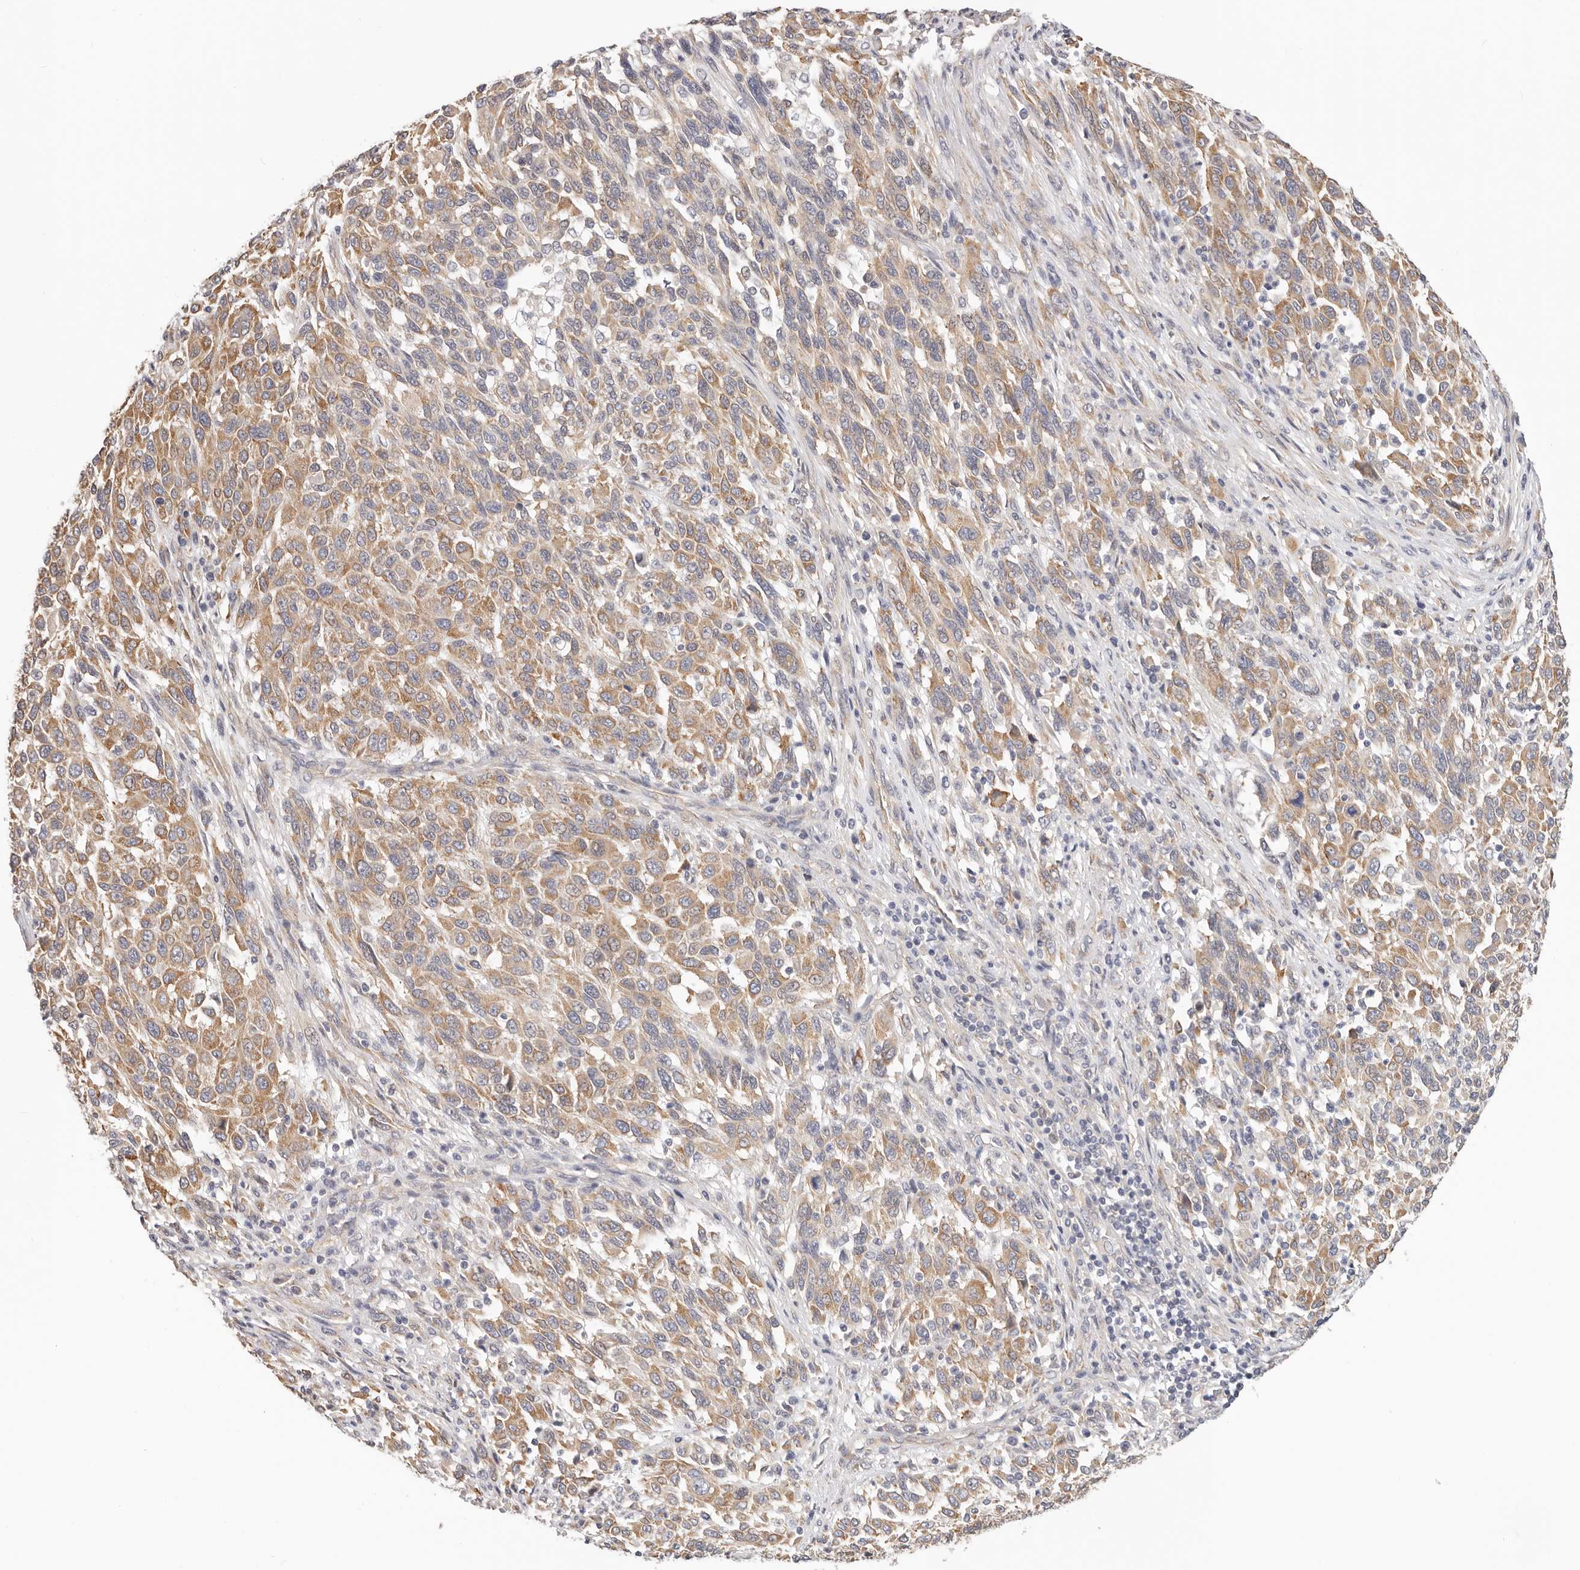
{"staining": {"intensity": "moderate", "quantity": ">75%", "location": "cytoplasmic/membranous"}, "tissue": "melanoma", "cell_type": "Tumor cells", "image_type": "cancer", "snomed": [{"axis": "morphology", "description": "Malignant melanoma, Metastatic site"}, {"axis": "topography", "description": "Lymph node"}], "caption": "Melanoma was stained to show a protein in brown. There is medium levels of moderate cytoplasmic/membranous positivity in about >75% of tumor cells. Nuclei are stained in blue.", "gene": "AFDN", "patient": {"sex": "male", "age": 61}}